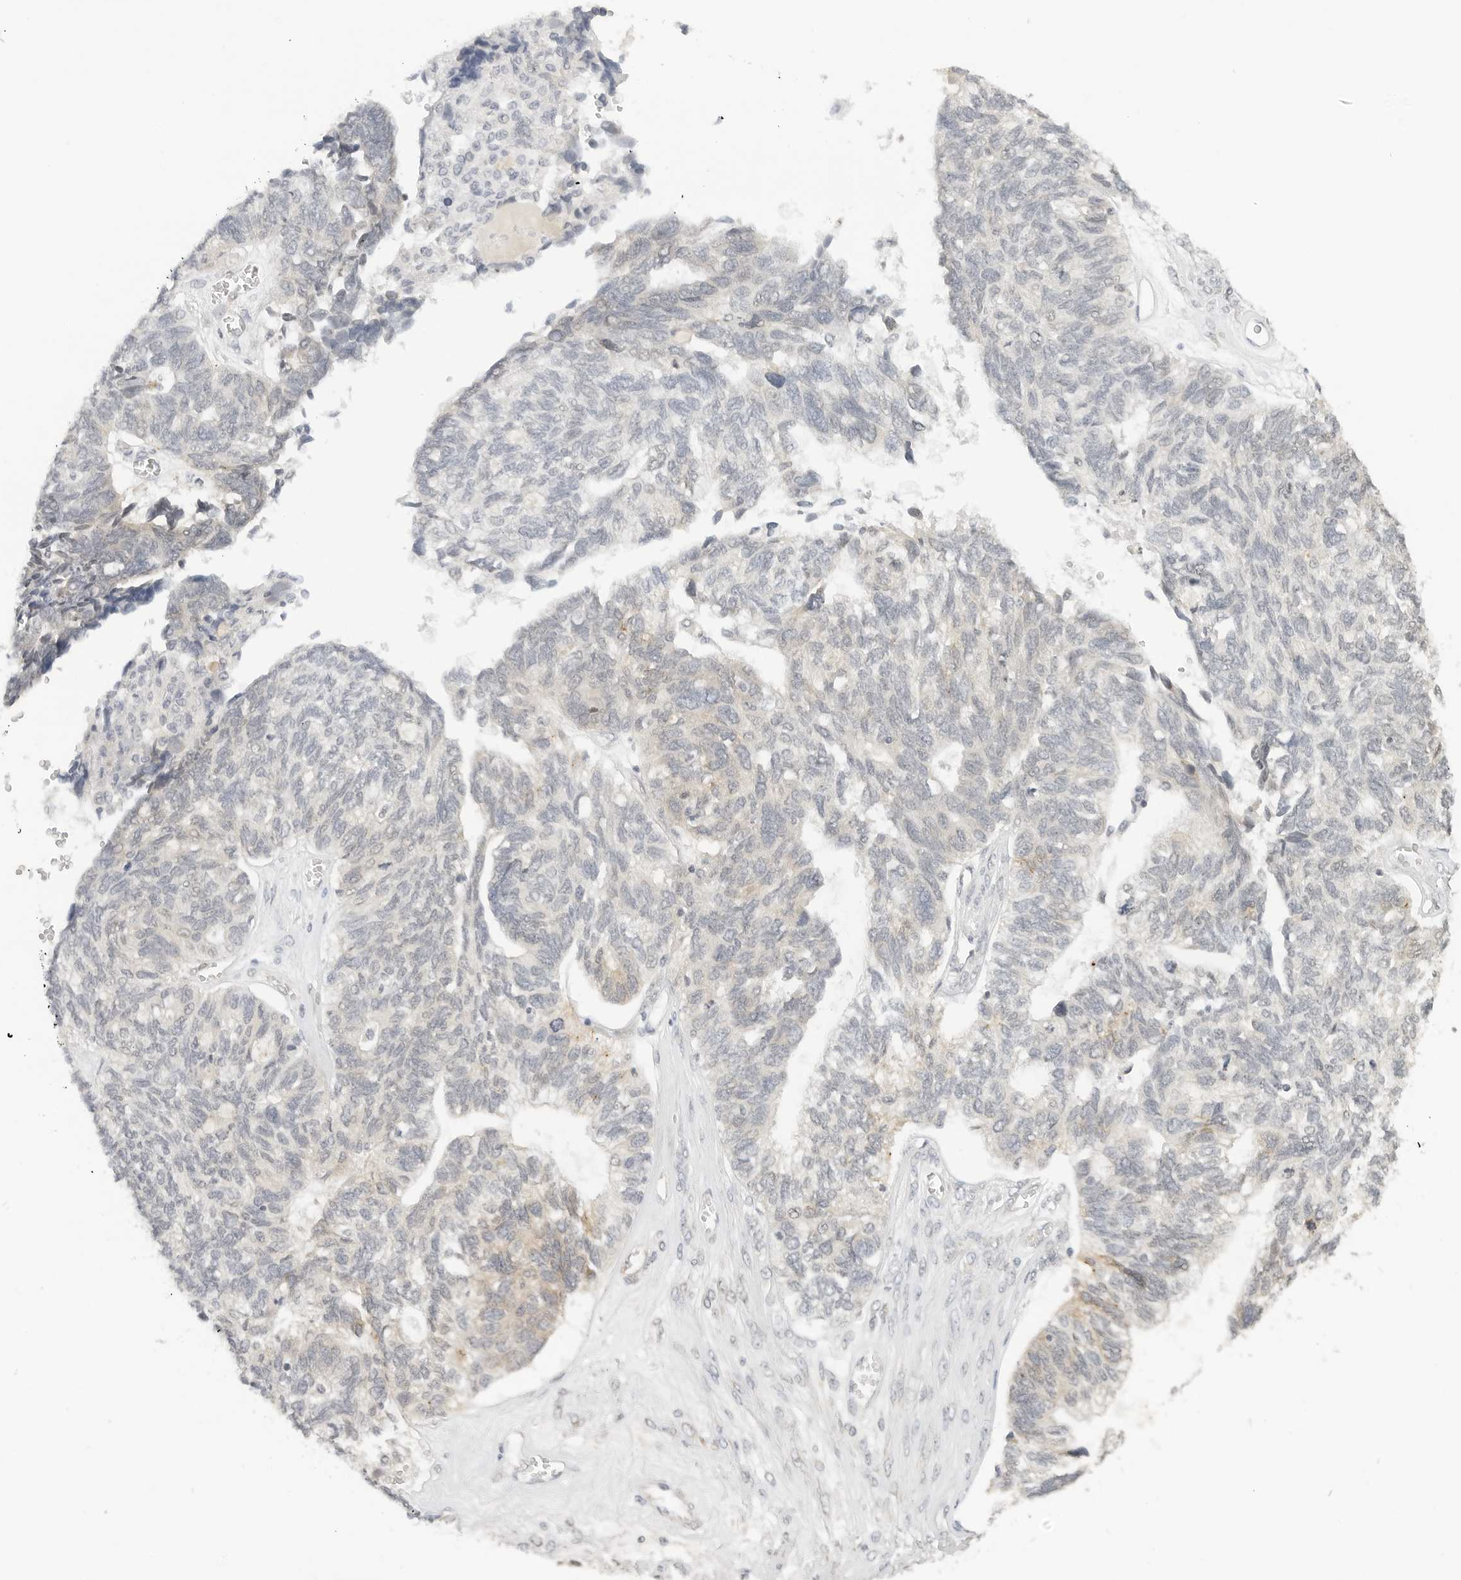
{"staining": {"intensity": "weak", "quantity": "<25%", "location": "cytoplasmic/membranous"}, "tissue": "ovarian cancer", "cell_type": "Tumor cells", "image_type": "cancer", "snomed": [{"axis": "morphology", "description": "Cystadenocarcinoma, serous, NOS"}, {"axis": "topography", "description": "Ovary"}], "caption": "There is no significant expression in tumor cells of ovarian cancer.", "gene": "NEO1", "patient": {"sex": "female", "age": 79}}